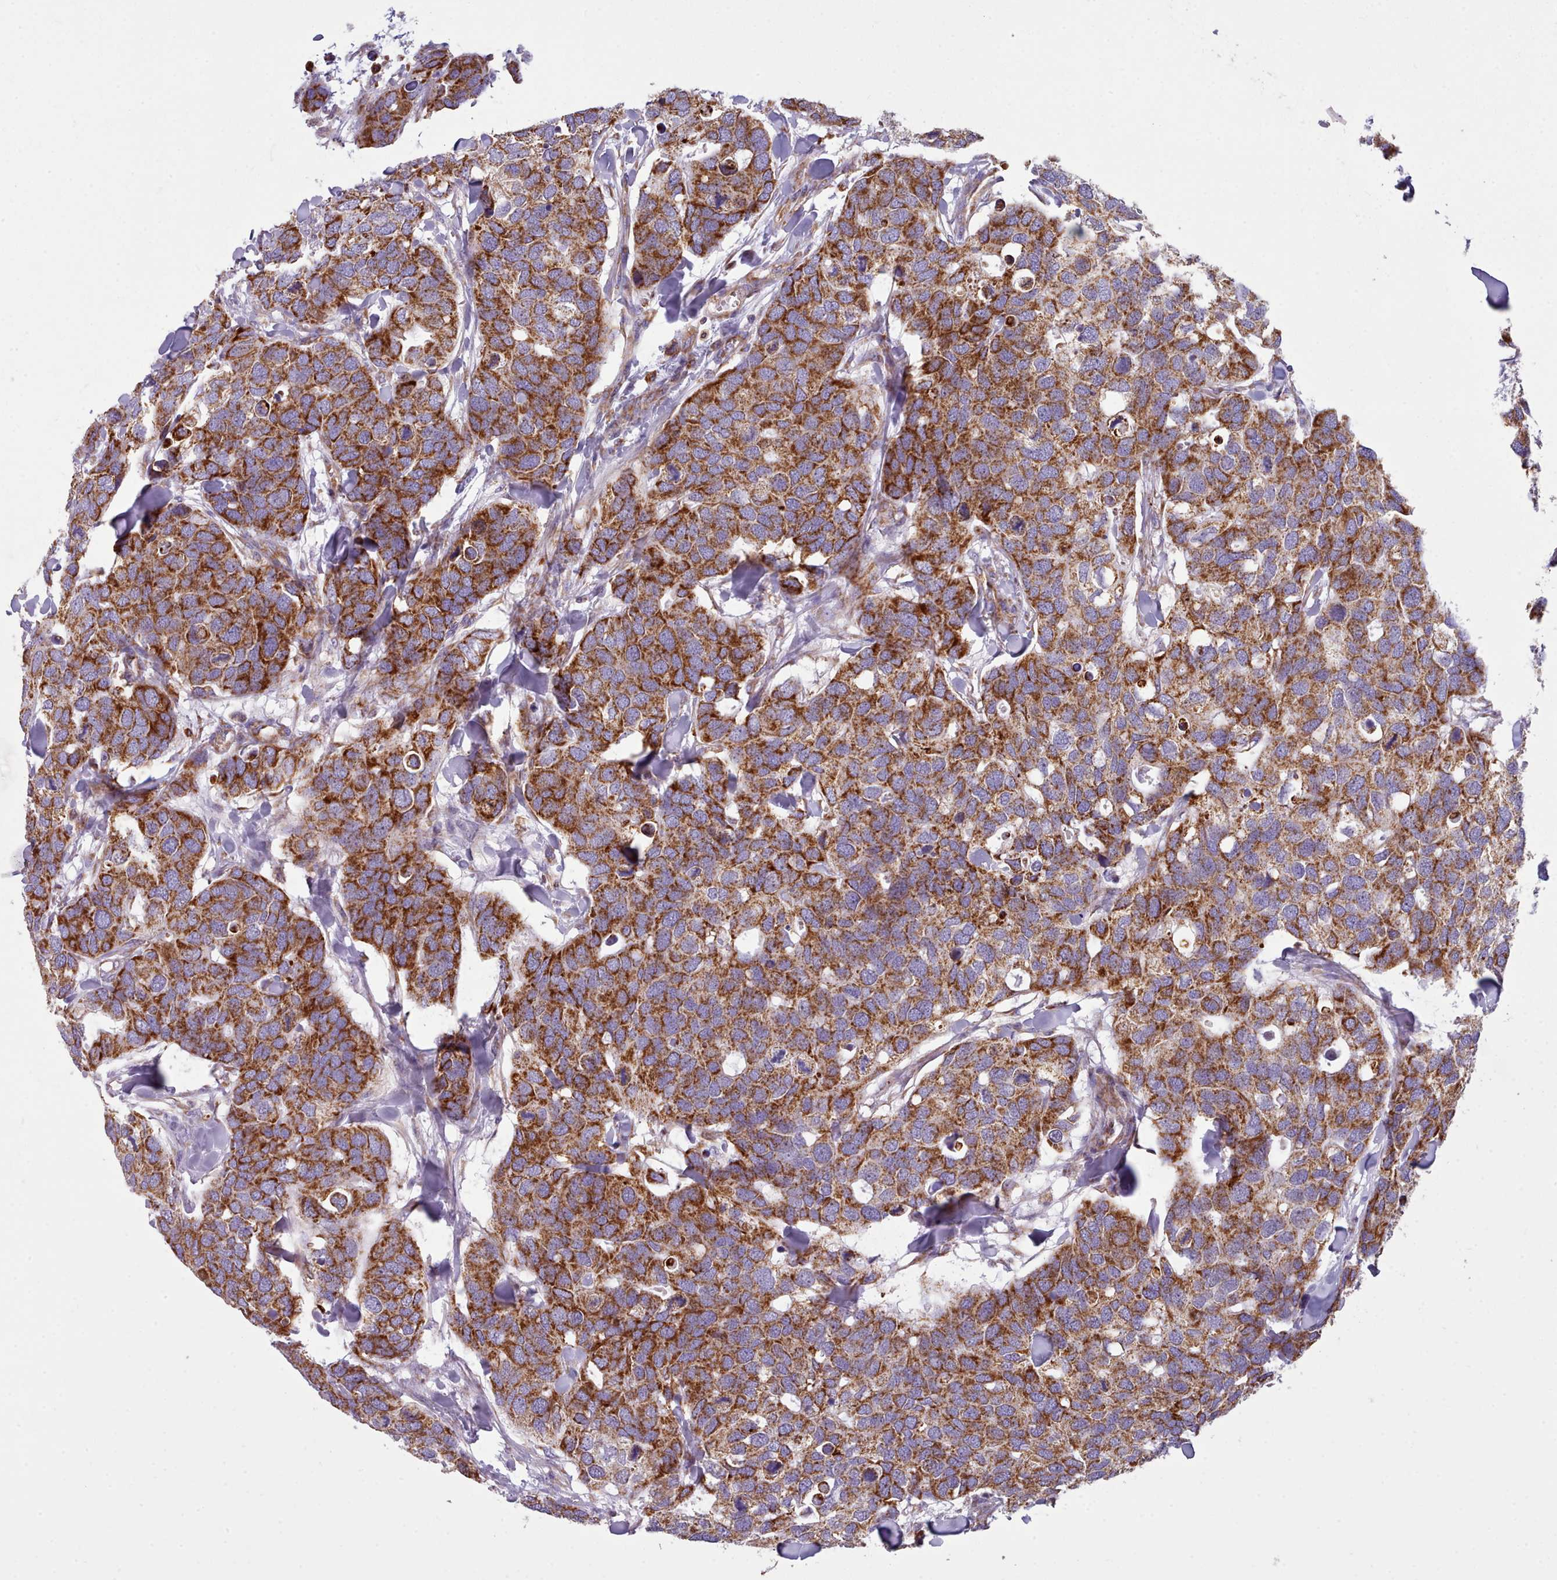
{"staining": {"intensity": "strong", "quantity": ">75%", "location": "cytoplasmic/membranous"}, "tissue": "breast cancer", "cell_type": "Tumor cells", "image_type": "cancer", "snomed": [{"axis": "morphology", "description": "Duct carcinoma"}, {"axis": "topography", "description": "Breast"}], "caption": "Immunohistochemistry micrograph of neoplastic tissue: intraductal carcinoma (breast) stained using IHC demonstrates high levels of strong protein expression localized specifically in the cytoplasmic/membranous of tumor cells, appearing as a cytoplasmic/membranous brown color.", "gene": "SRP54", "patient": {"sex": "female", "age": 83}}